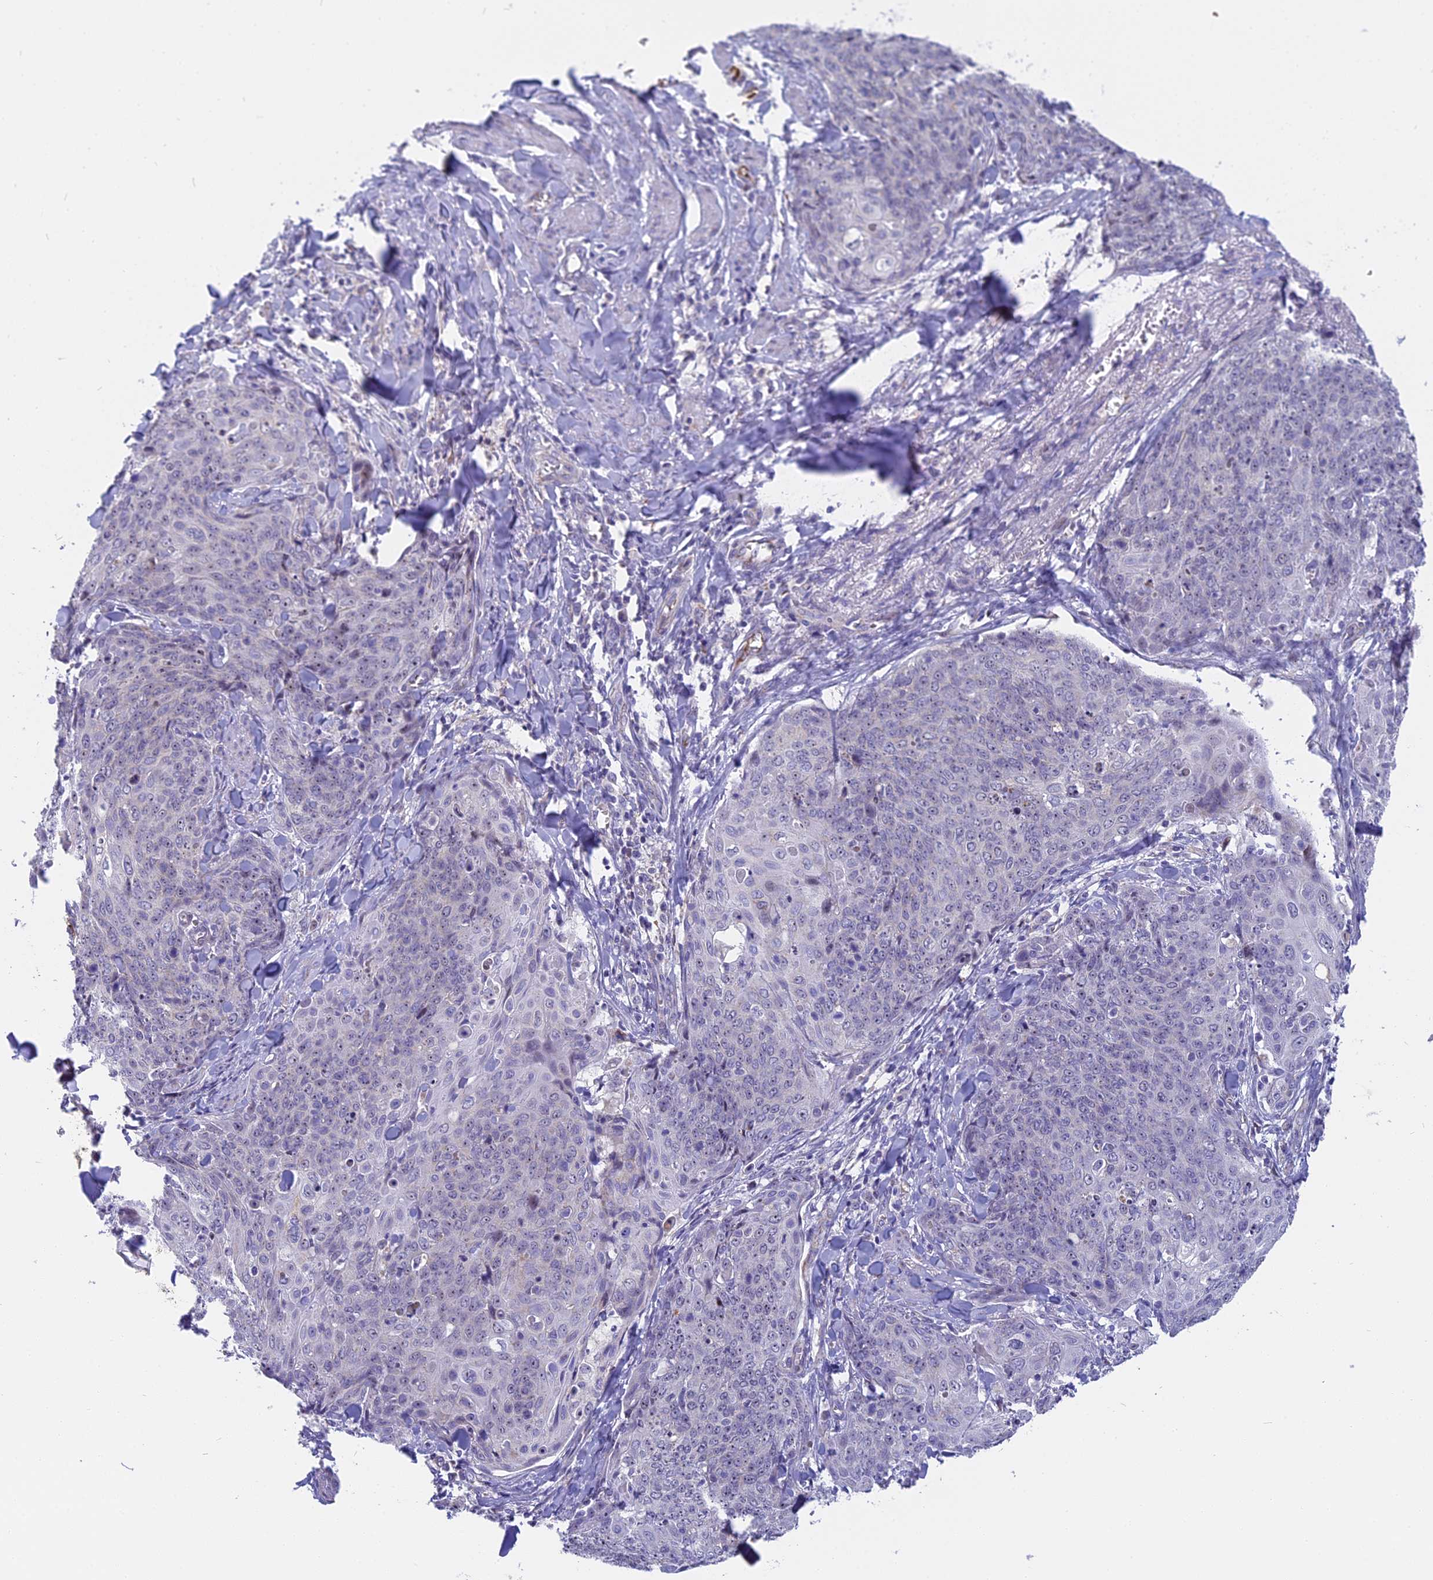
{"staining": {"intensity": "negative", "quantity": "none", "location": "none"}, "tissue": "skin cancer", "cell_type": "Tumor cells", "image_type": "cancer", "snomed": [{"axis": "morphology", "description": "Squamous cell carcinoma, NOS"}, {"axis": "topography", "description": "Skin"}, {"axis": "topography", "description": "Vulva"}], "caption": "This histopathology image is of skin cancer (squamous cell carcinoma) stained with immunohistochemistry to label a protein in brown with the nuclei are counter-stained blue. There is no positivity in tumor cells.", "gene": "DTWD1", "patient": {"sex": "female", "age": 85}}